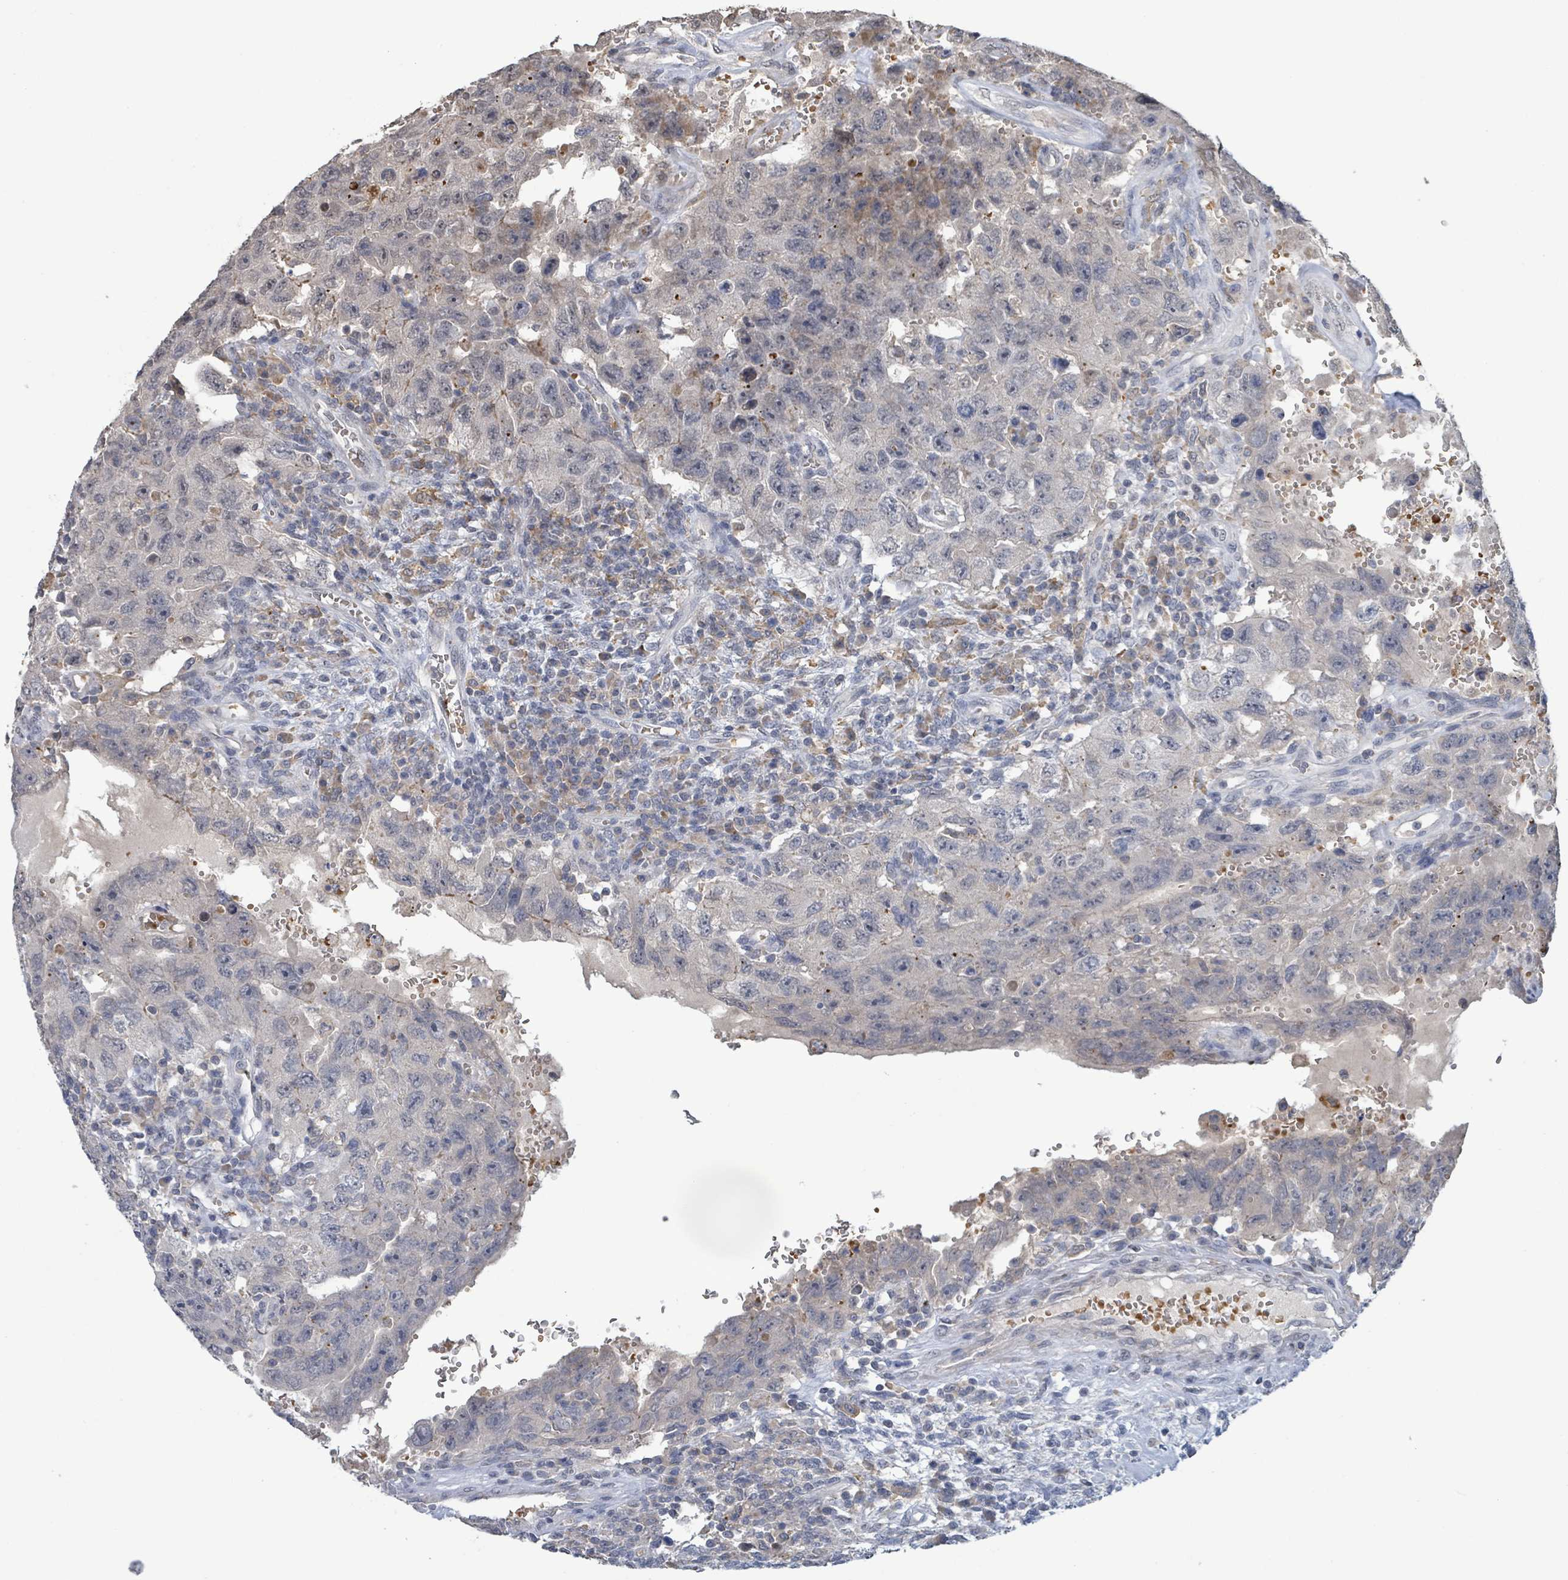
{"staining": {"intensity": "negative", "quantity": "none", "location": "none"}, "tissue": "testis cancer", "cell_type": "Tumor cells", "image_type": "cancer", "snomed": [{"axis": "morphology", "description": "Carcinoma, Embryonal, NOS"}, {"axis": "topography", "description": "Testis"}], "caption": "The immunohistochemistry (IHC) photomicrograph has no significant expression in tumor cells of testis cancer (embryonal carcinoma) tissue.", "gene": "SEBOX", "patient": {"sex": "male", "age": 26}}